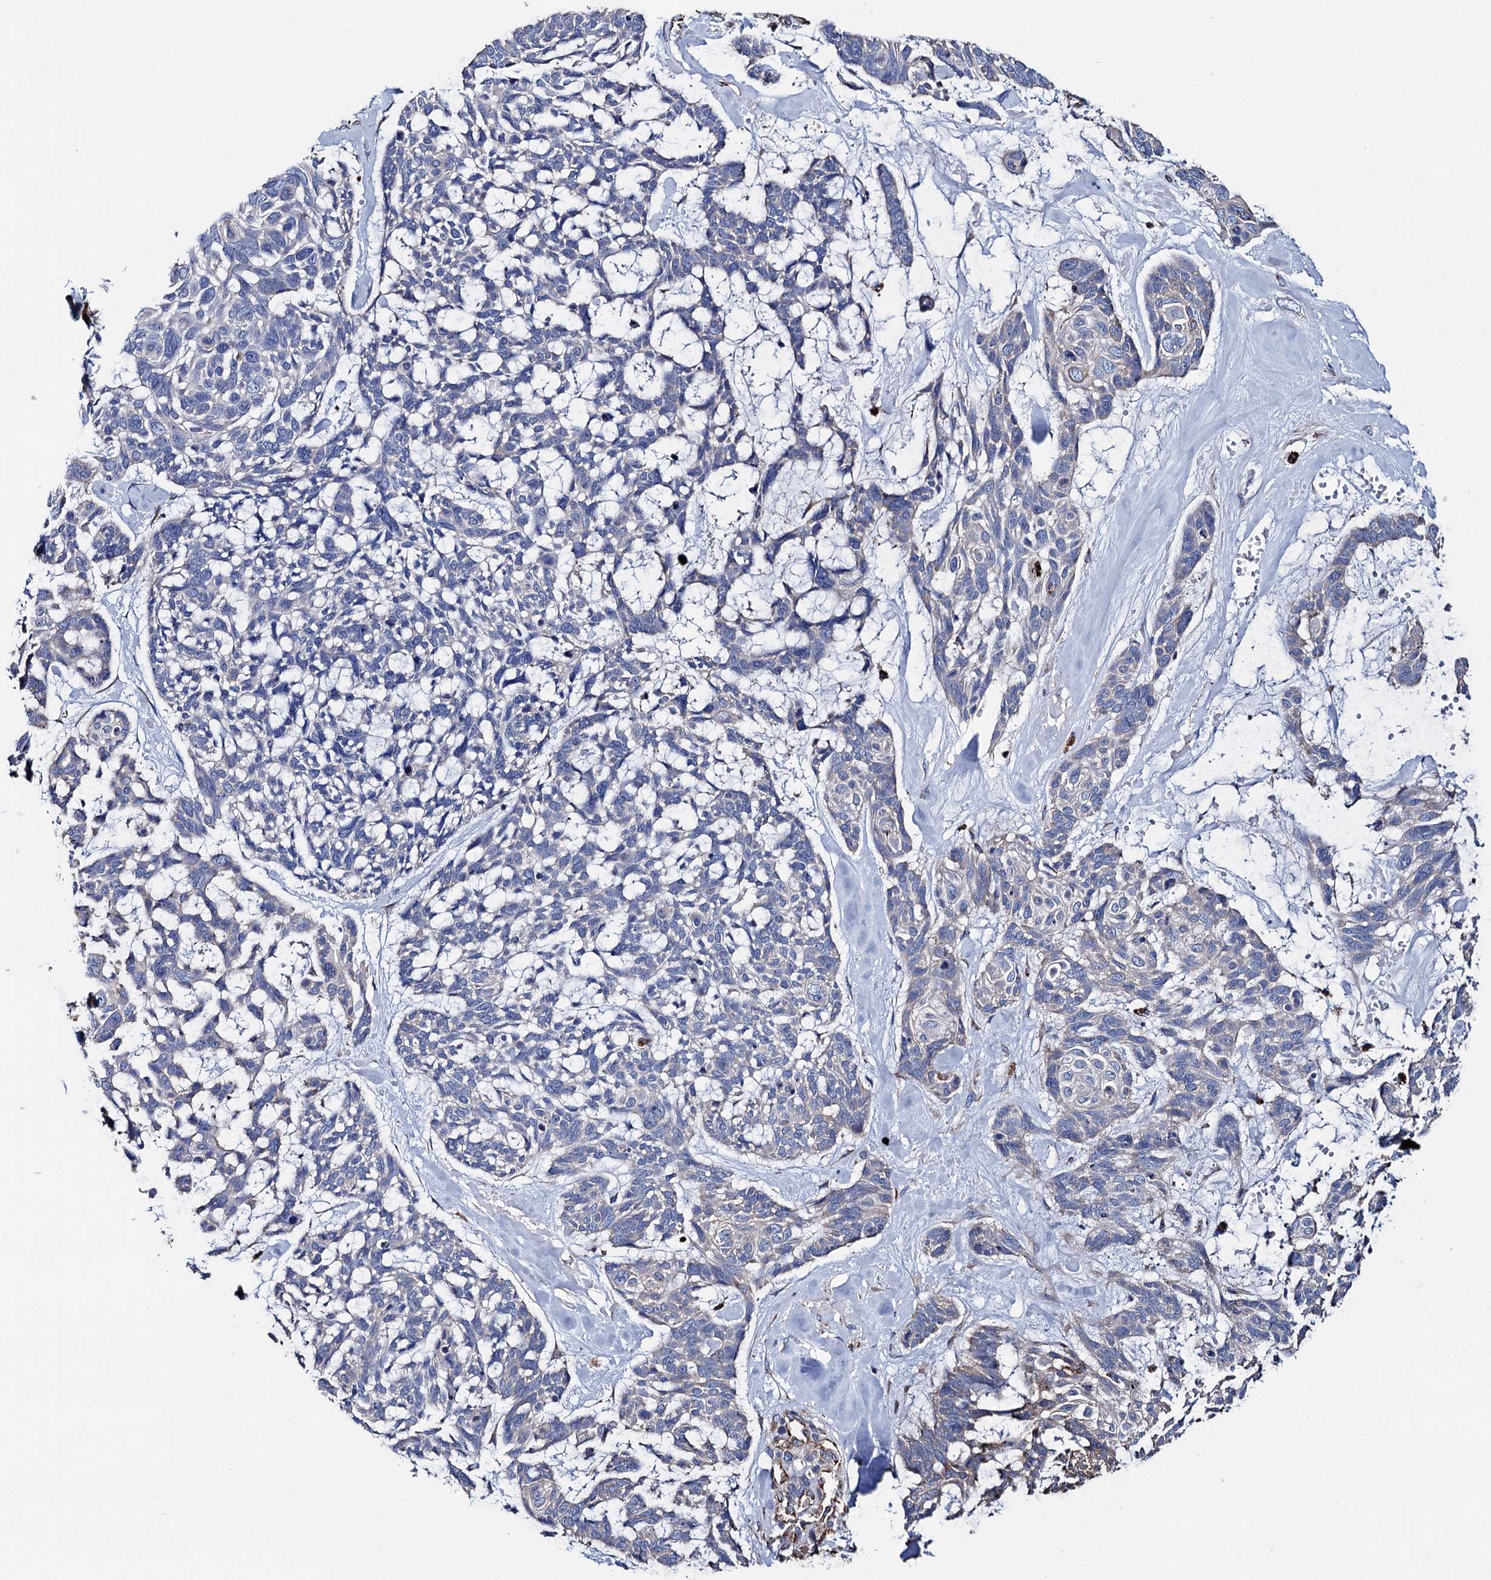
{"staining": {"intensity": "negative", "quantity": "none", "location": "none"}, "tissue": "skin cancer", "cell_type": "Tumor cells", "image_type": "cancer", "snomed": [{"axis": "morphology", "description": "Basal cell carcinoma"}, {"axis": "topography", "description": "Skin"}], "caption": "IHC micrograph of neoplastic tissue: human skin cancer (basal cell carcinoma) stained with DAB shows no significant protein expression in tumor cells.", "gene": "SCPEP1", "patient": {"sex": "male", "age": 88}}